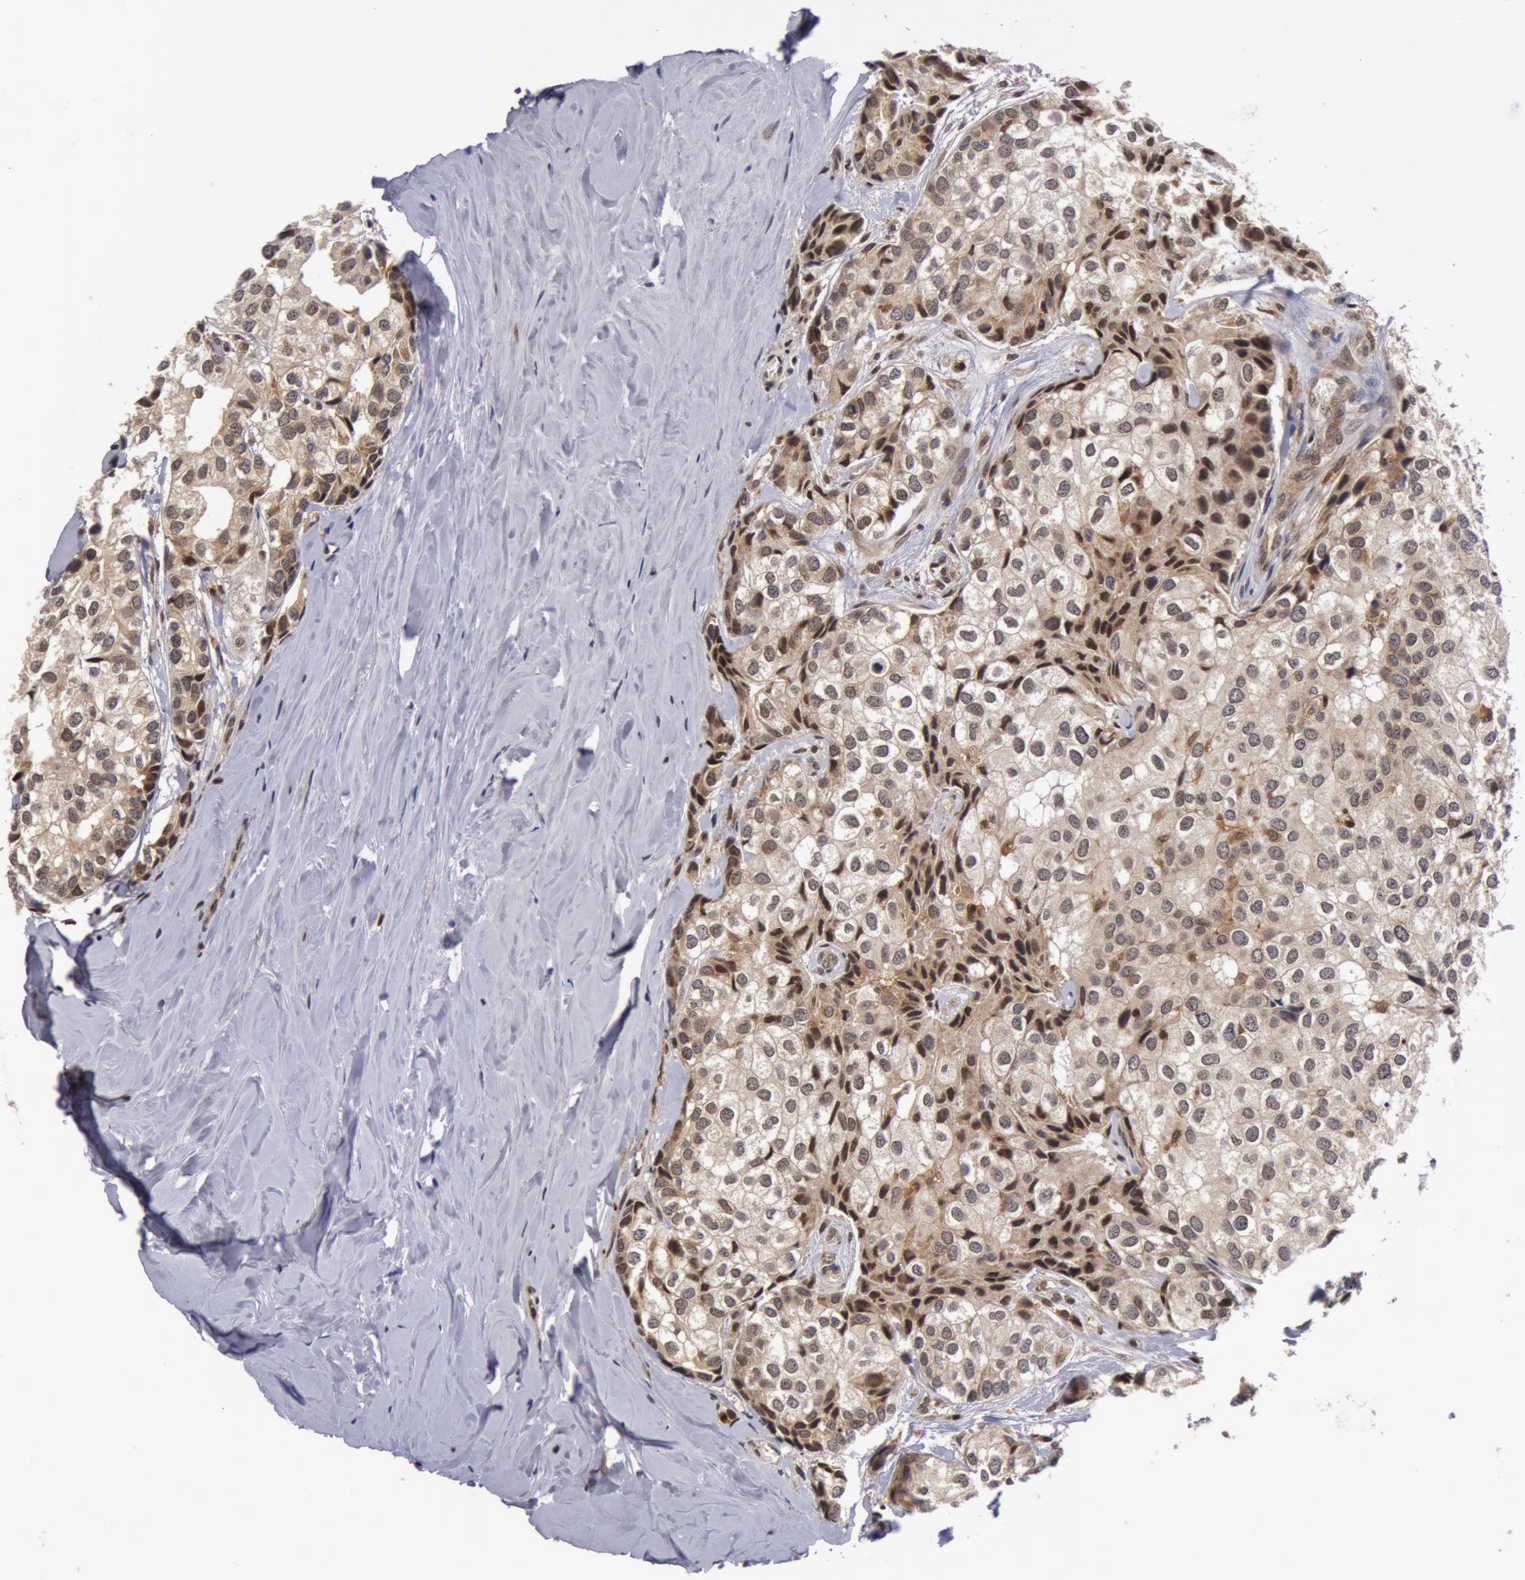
{"staining": {"intensity": "weak", "quantity": "25%-75%", "location": "nuclear"}, "tissue": "breast cancer", "cell_type": "Tumor cells", "image_type": "cancer", "snomed": [{"axis": "morphology", "description": "Duct carcinoma"}, {"axis": "topography", "description": "Breast"}], "caption": "Immunohistochemical staining of human breast cancer (invasive ductal carcinoma) shows low levels of weak nuclear protein positivity in about 25%-75% of tumor cells.", "gene": "ZNF350", "patient": {"sex": "female", "age": 68}}